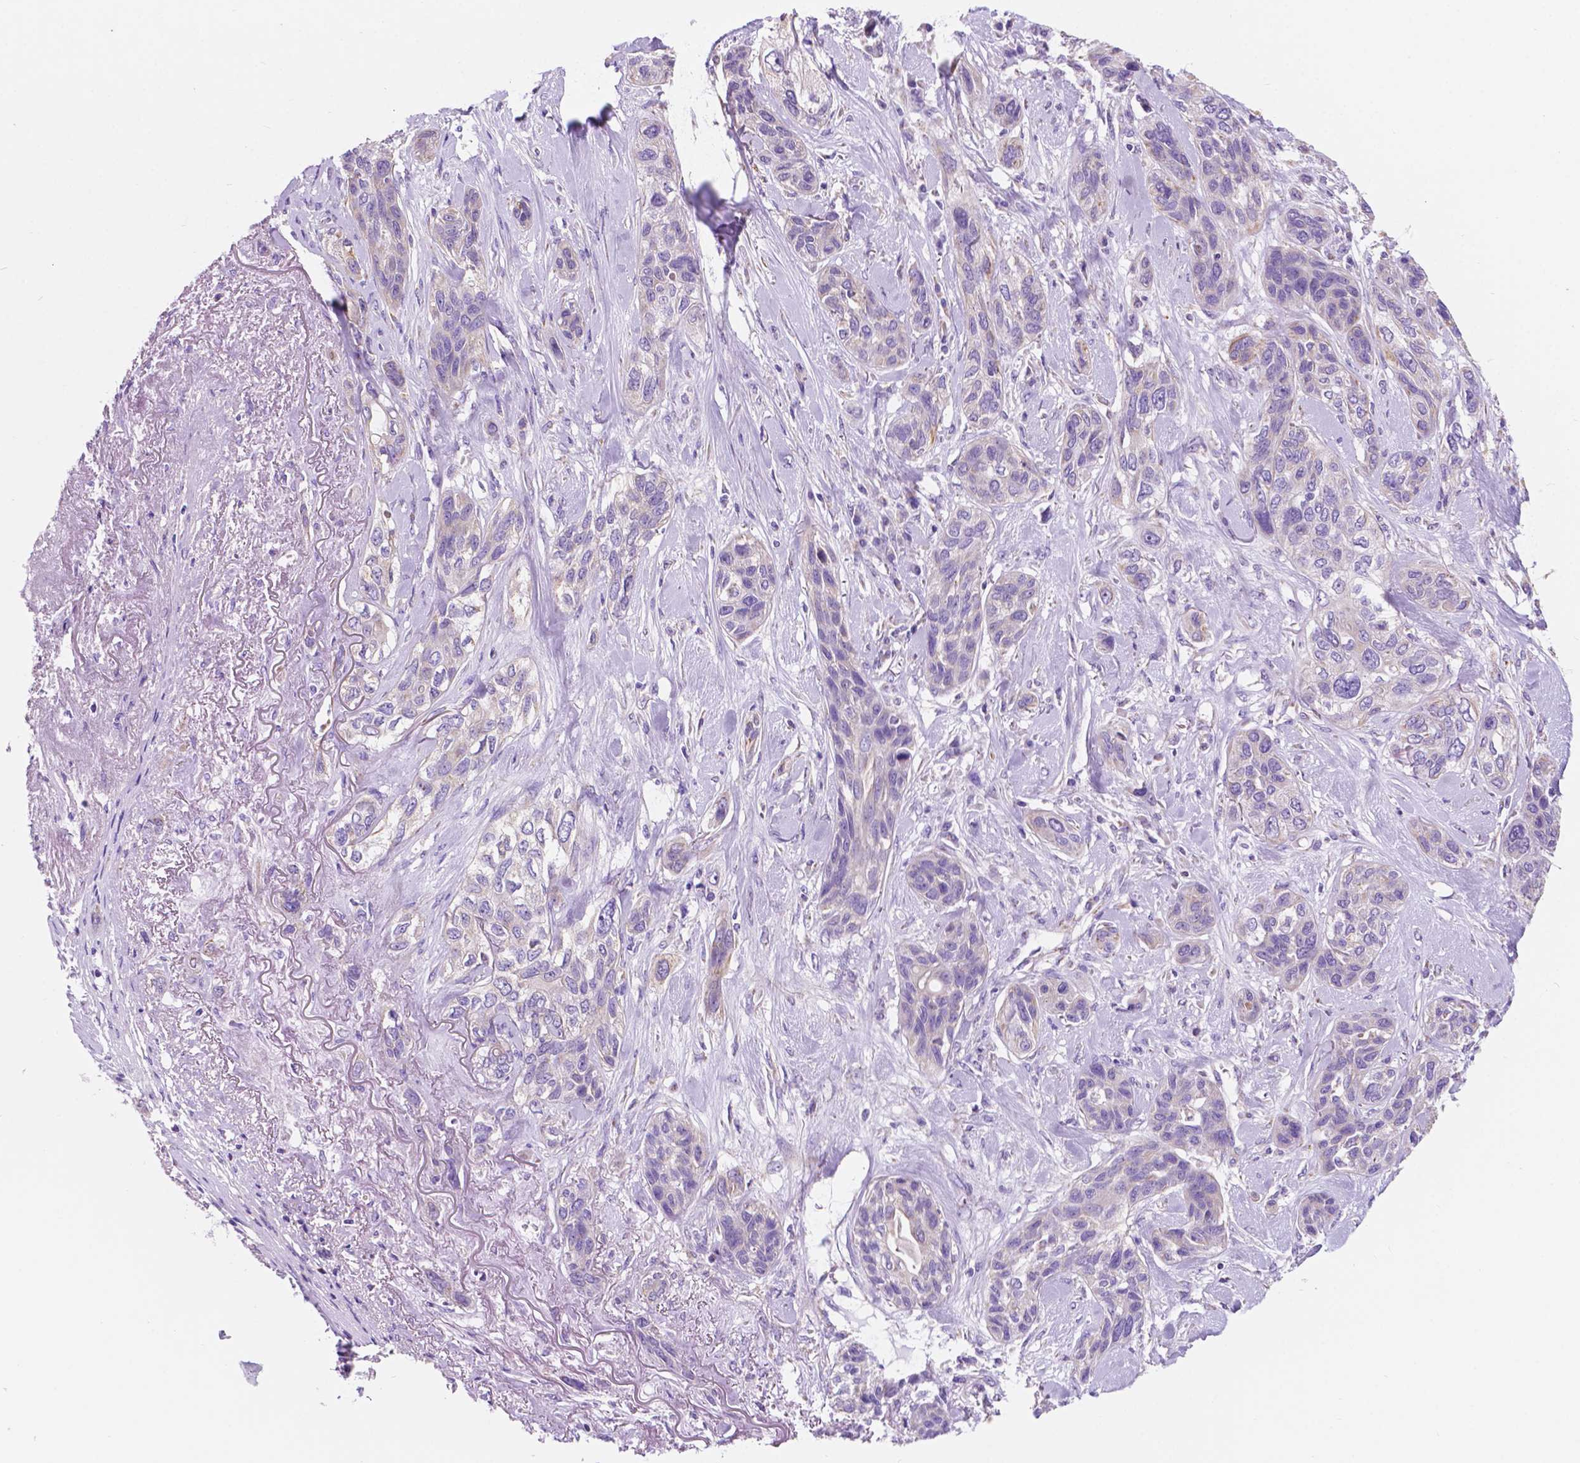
{"staining": {"intensity": "negative", "quantity": "none", "location": "none"}, "tissue": "lung cancer", "cell_type": "Tumor cells", "image_type": "cancer", "snomed": [{"axis": "morphology", "description": "Squamous cell carcinoma, NOS"}, {"axis": "topography", "description": "Lung"}], "caption": "Lung squamous cell carcinoma stained for a protein using IHC exhibits no staining tumor cells.", "gene": "TRPV5", "patient": {"sex": "female", "age": 70}}